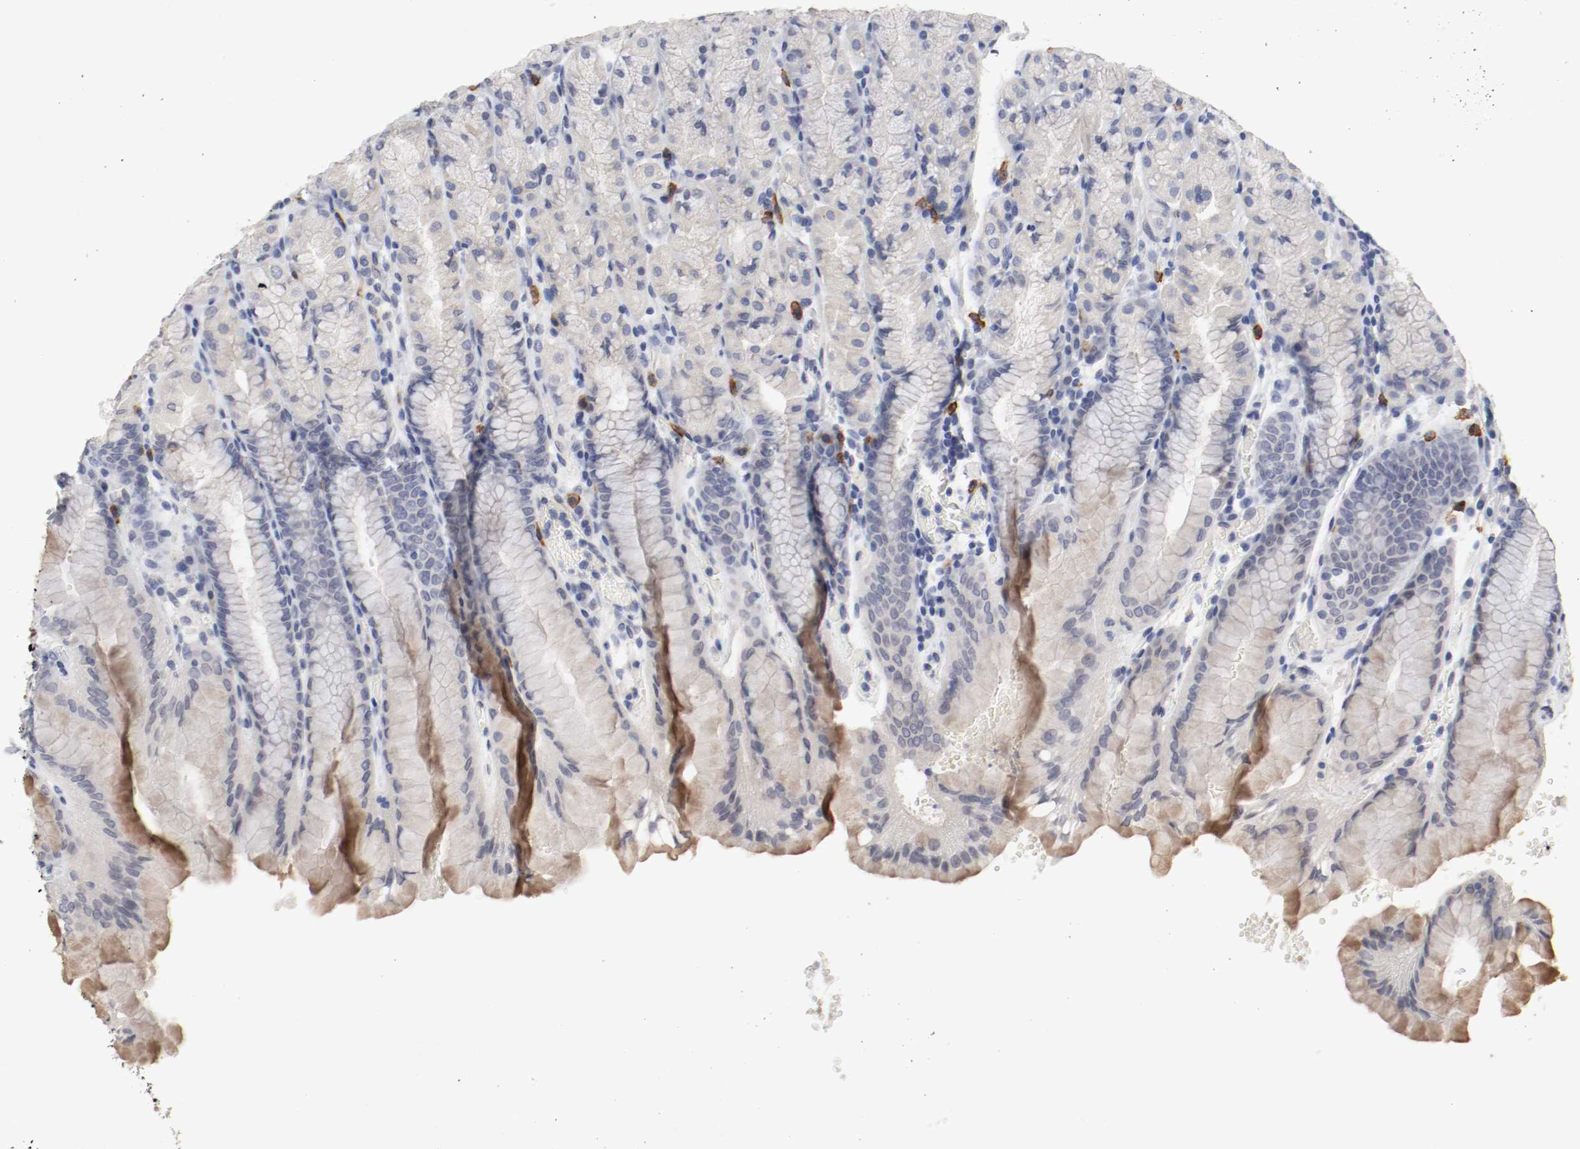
{"staining": {"intensity": "moderate", "quantity": "<25%", "location": "cytoplasmic/membranous"}, "tissue": "stomach", "cell_type": "Glandular cells", "image_type": "normal", "snomed": [{"axis": "morphology", "description": "Normal tissue, NOS"}, {"axis": "topography", "description": "Stomach, upper"}, {"axis": "topography", "description": "Stomach"}], "caption": "Protein staining shows moderate cytoplasmic/membranous positivity in about <25% of glandular cells in benign stomach.", "gene": "KIT", "patient": {"sex": "male", "age": 76}}